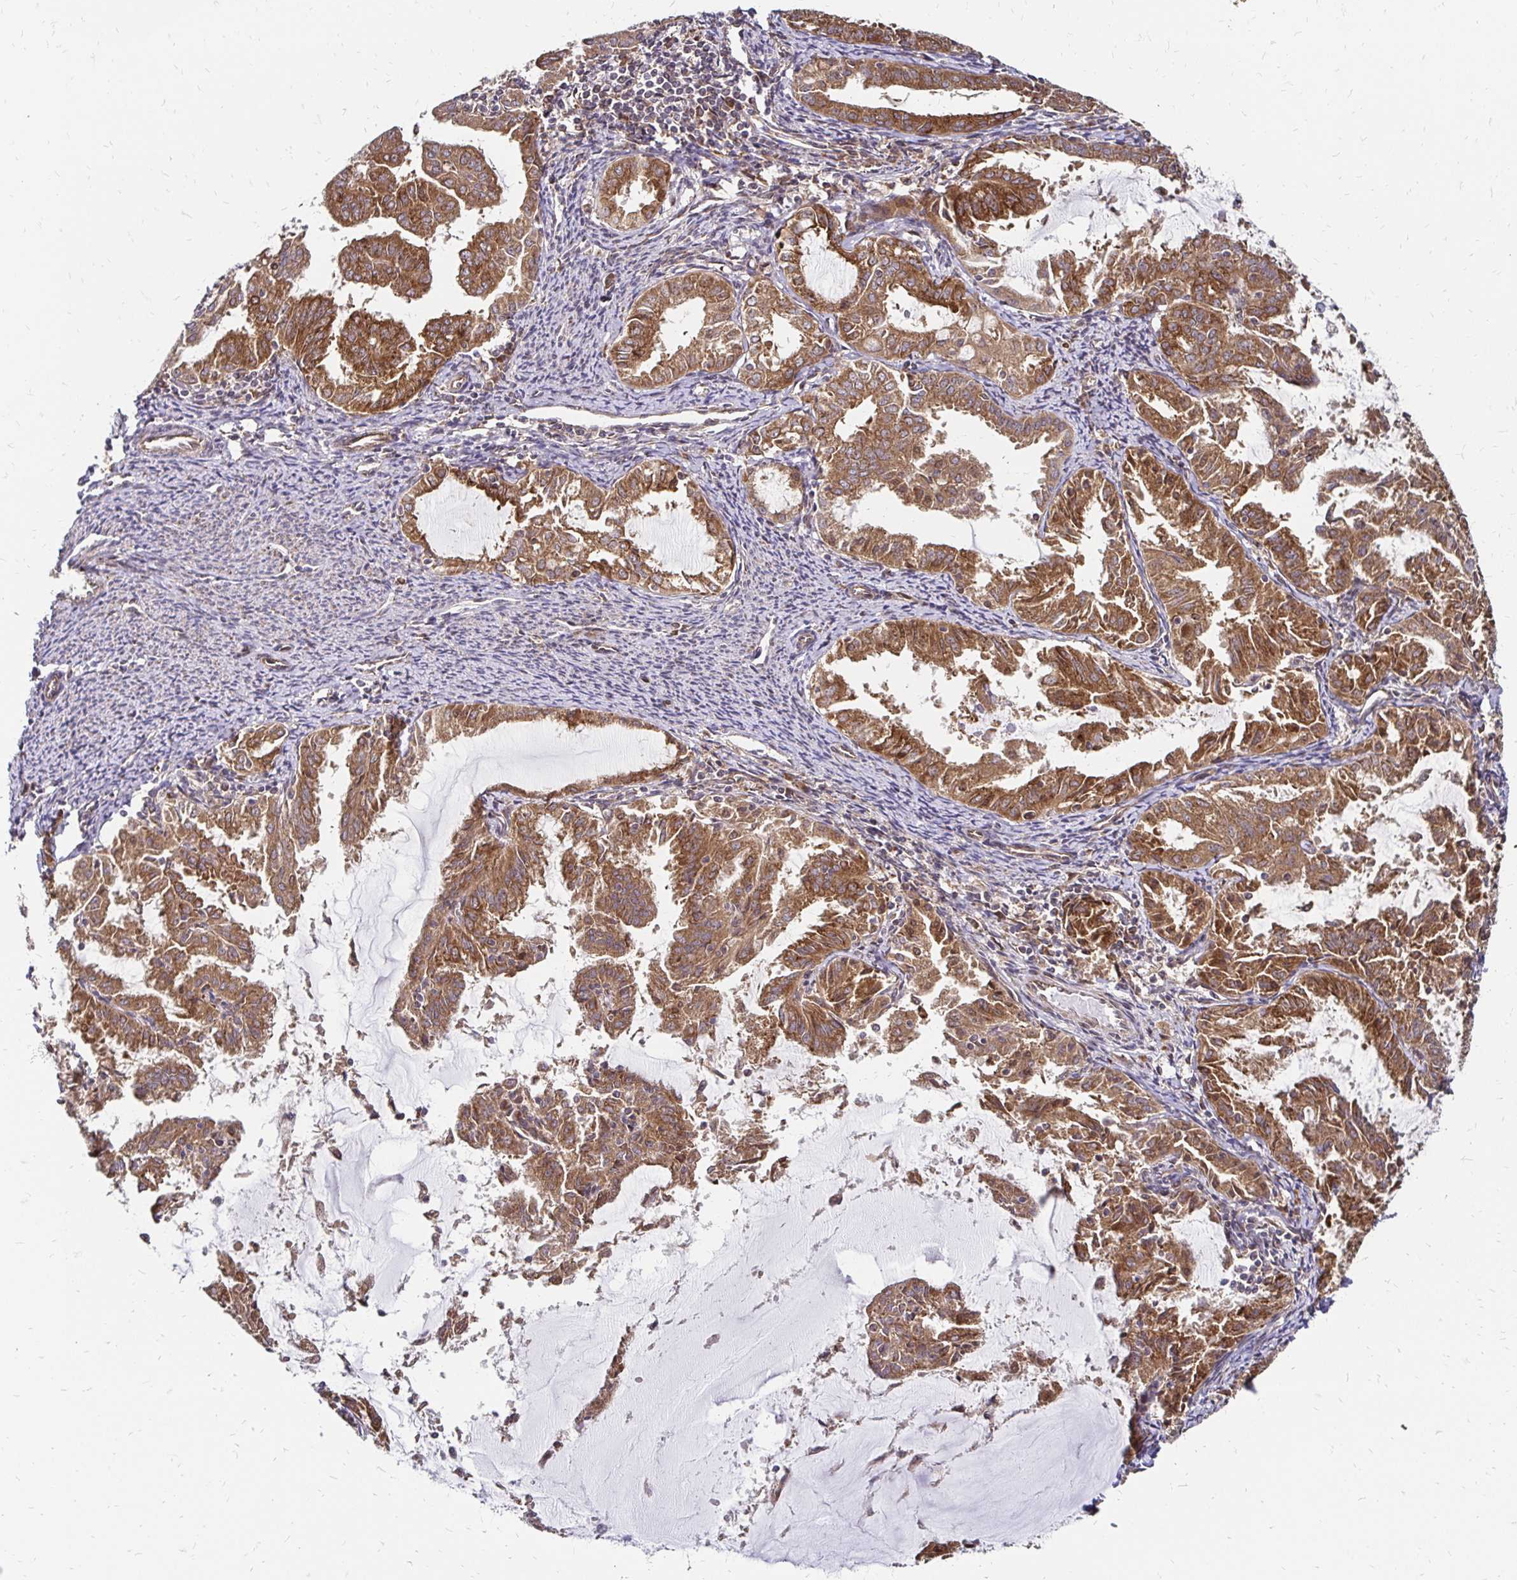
{"staining": {"intensity": "moderate", "quantity": ">75%", "location": "cytoplasmic/membranous"}, "tissue": "endometrial cancer", "cell_type": "Tumor cells", "image_type": "cancer", "snomed": [{"axis": "morphology", "description": "Adenocarcinoma, NOS"}, {"axis": "topography", "description": "Endometrium"}], "caption": "Adenocarcinoma (endometrial) stained with a brown dye shows moderate cytoplasmic/membranous positive expression in approximately >75% of tumor cells.", "gene": "ZW10", "patient": {"sex": "female", "age": 70}}